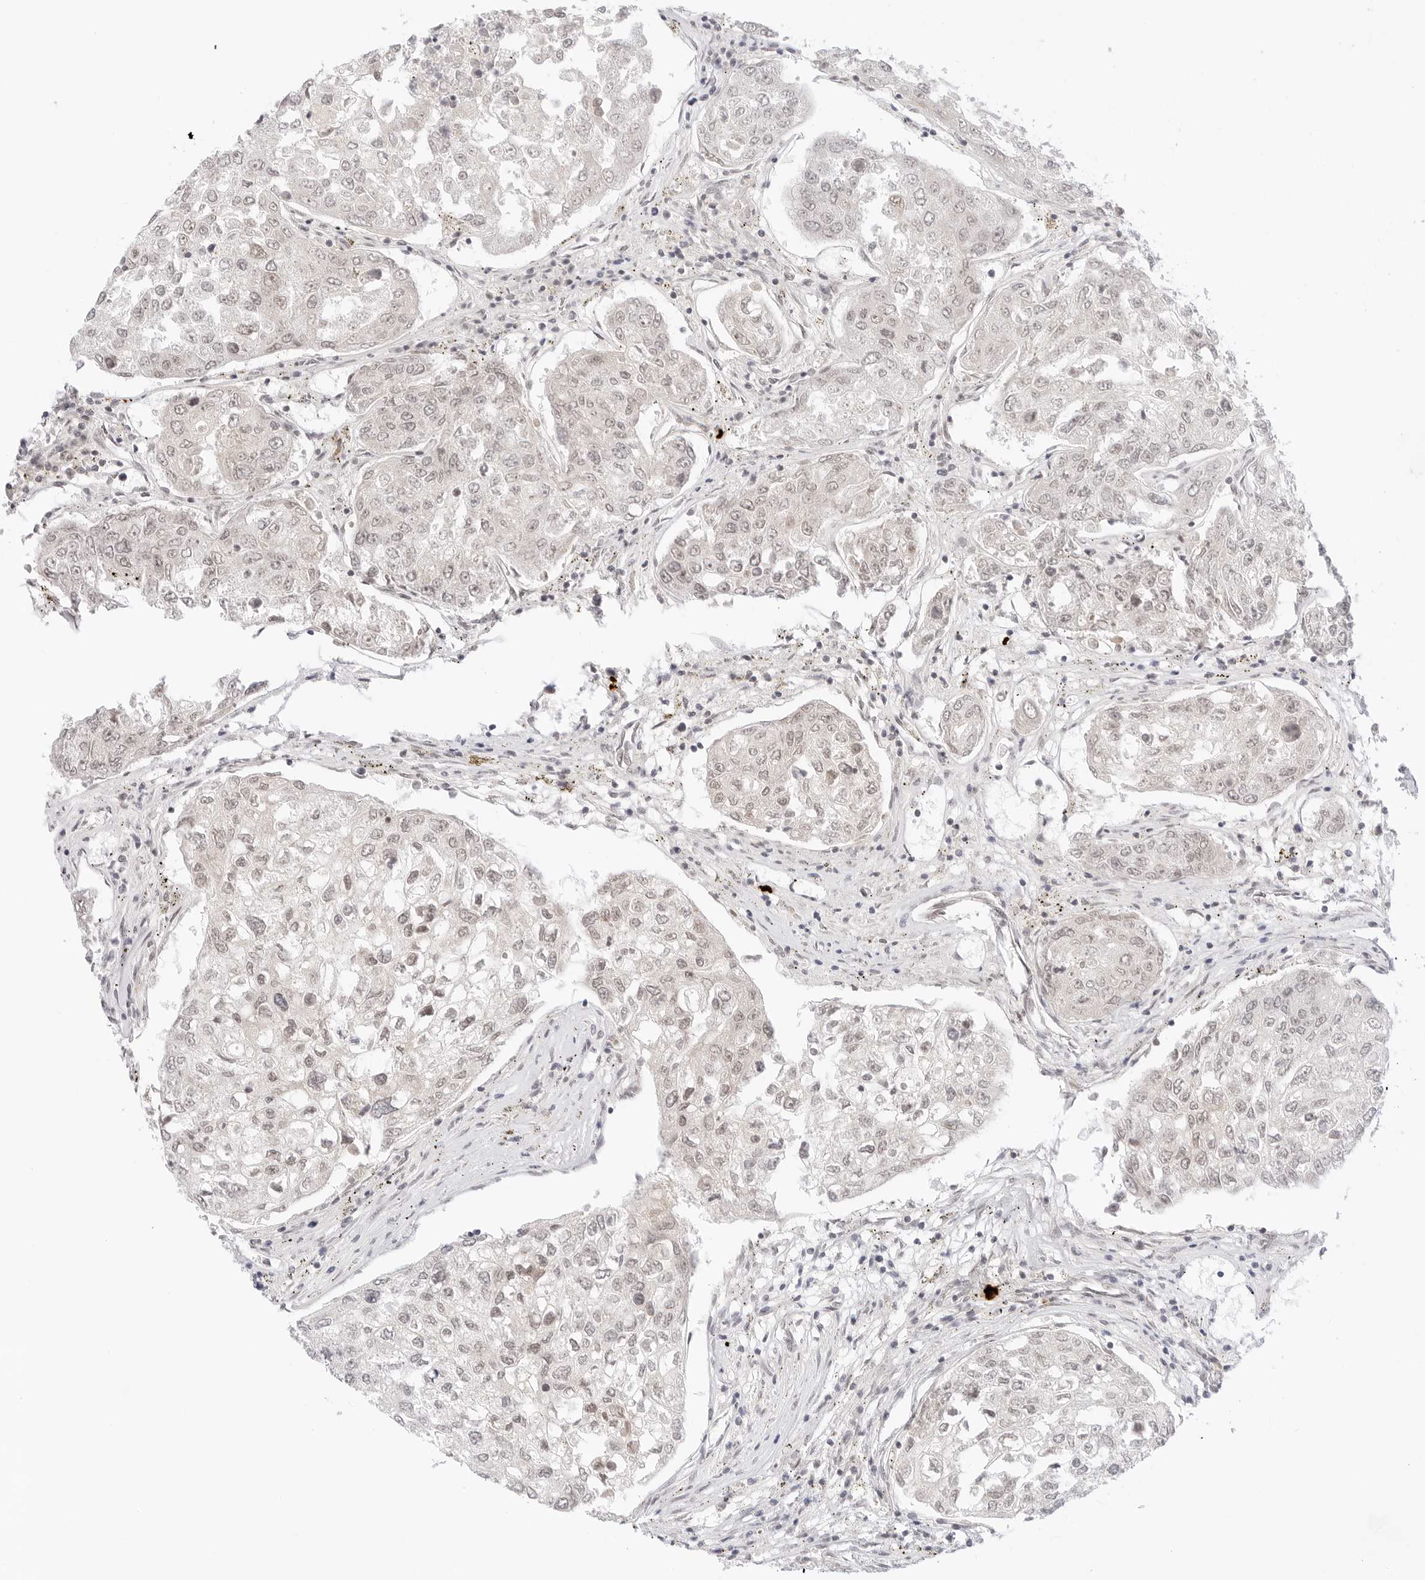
{"staining": {"intensity": "weak", "quantity": "<25%", "location": "nuclear"}, "tissue": "urothelial cancer", "cell_type": "Tumor cells", "image_type": "cancer", "snomed": [{"axis": "morphology", "description": "Urothelial carcinoma, High grade"}, {"axis": "topography", "description": "Lymph node"}, {"axis": "topography", "description": "Urinary bladder"}], "caption": "Tumor cells show no significant expression in urothelial carcinoma (high-grade). Brightfield microscopy of immunohistochemistry (IHC) stained with DAB (3,3'-diaminobenzidine) (brown) and hematoxylin (blue), captured at high magnification.", "gene": "HIPK3", "patient": {"sex": "male", "age": 51}}